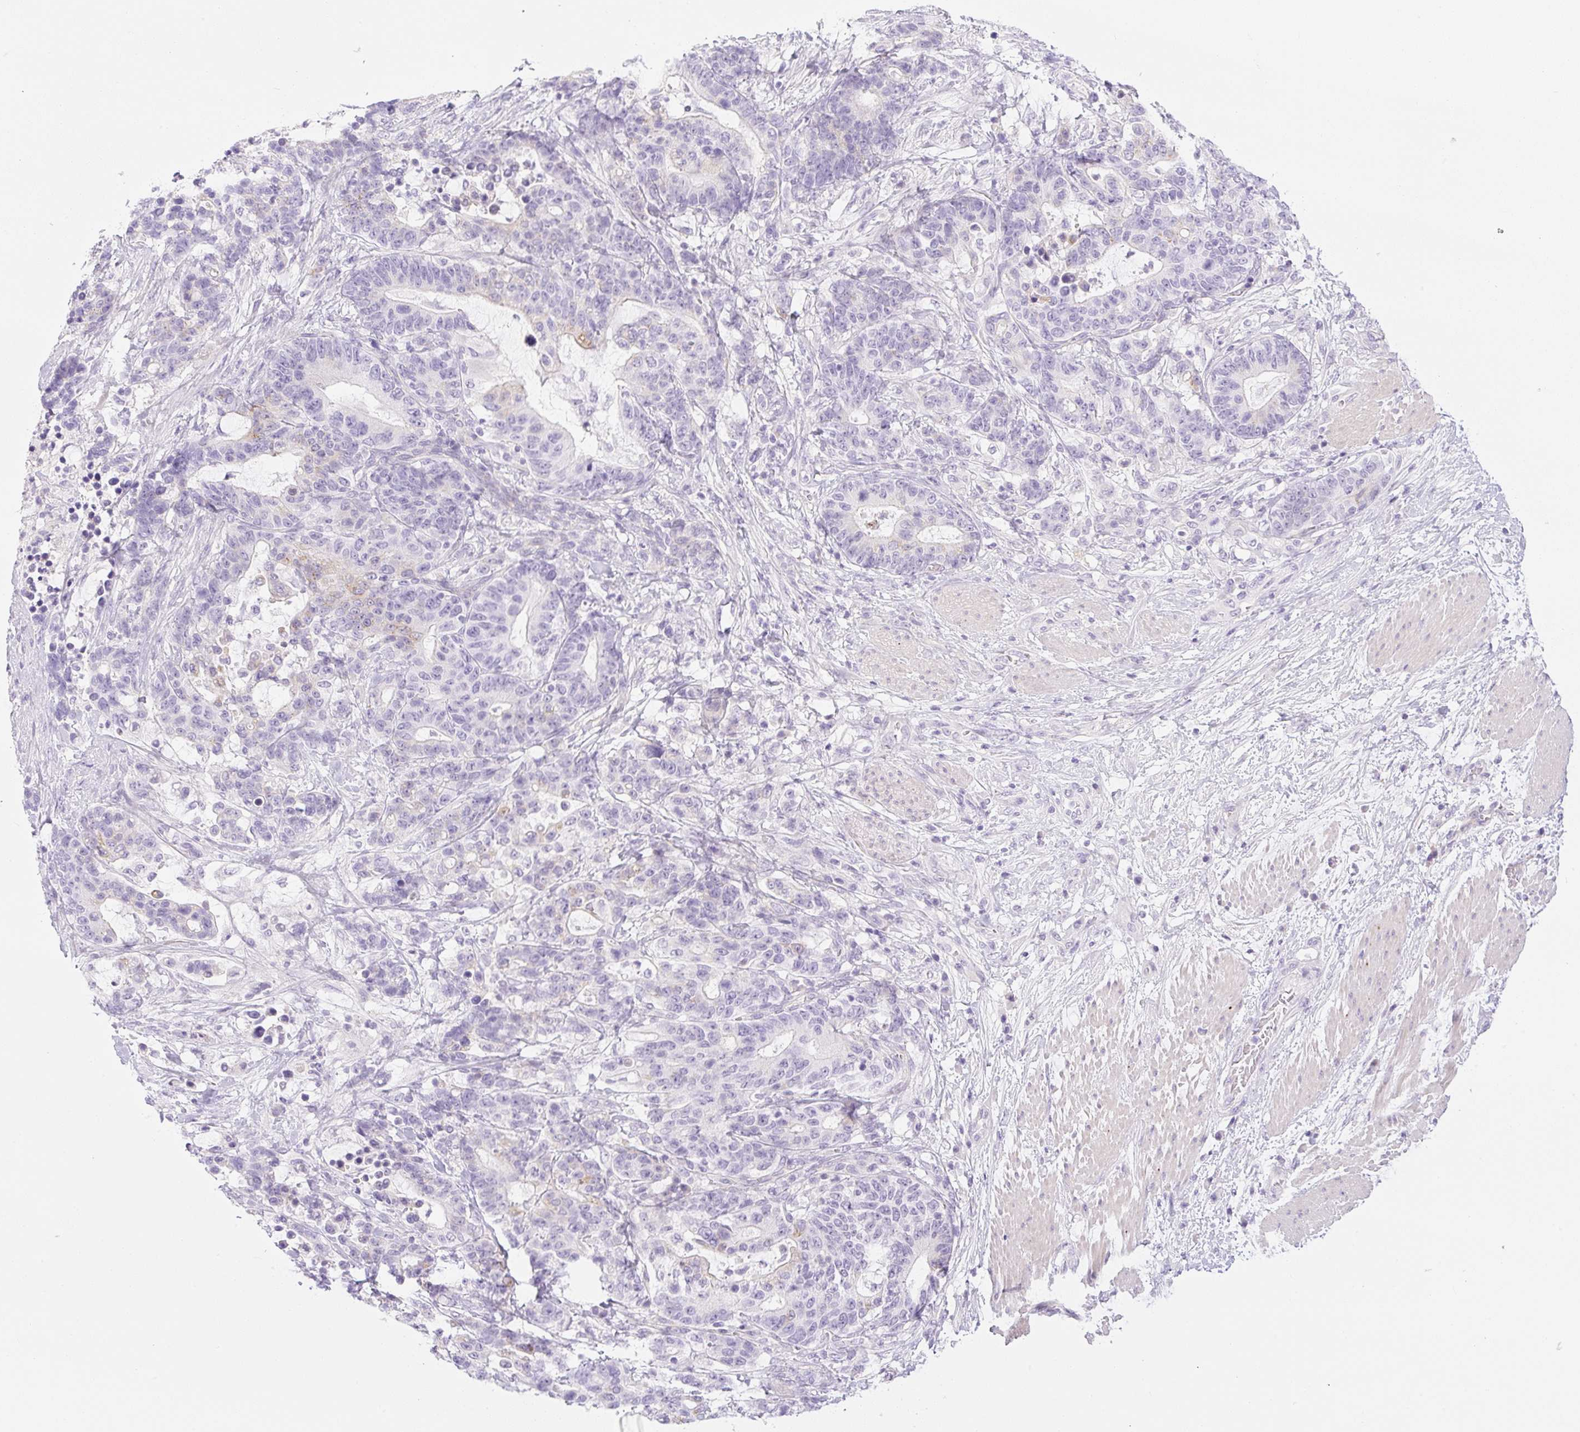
{"staining": {"intensity": "negative", "quantity": "none", "location": "none"}, "tissue": "stomach cancer", "cell_type": "Tumor cells", "image_type": "cancer", "snomed": [{"axis": "morphology", "description": "Normal tissue, NOS"}, {"axis": "morphology", "description": "Adenocarcinoma, NOS"}, {"axis": "topography", "description": "Stomach"}], "caption": "Photomicrograph shows no protein staining in tumor cells of adenocarcinoma (stomach) tissue.", "gene": "MIA2", "patient": {"sex": "female", "age": 64}}